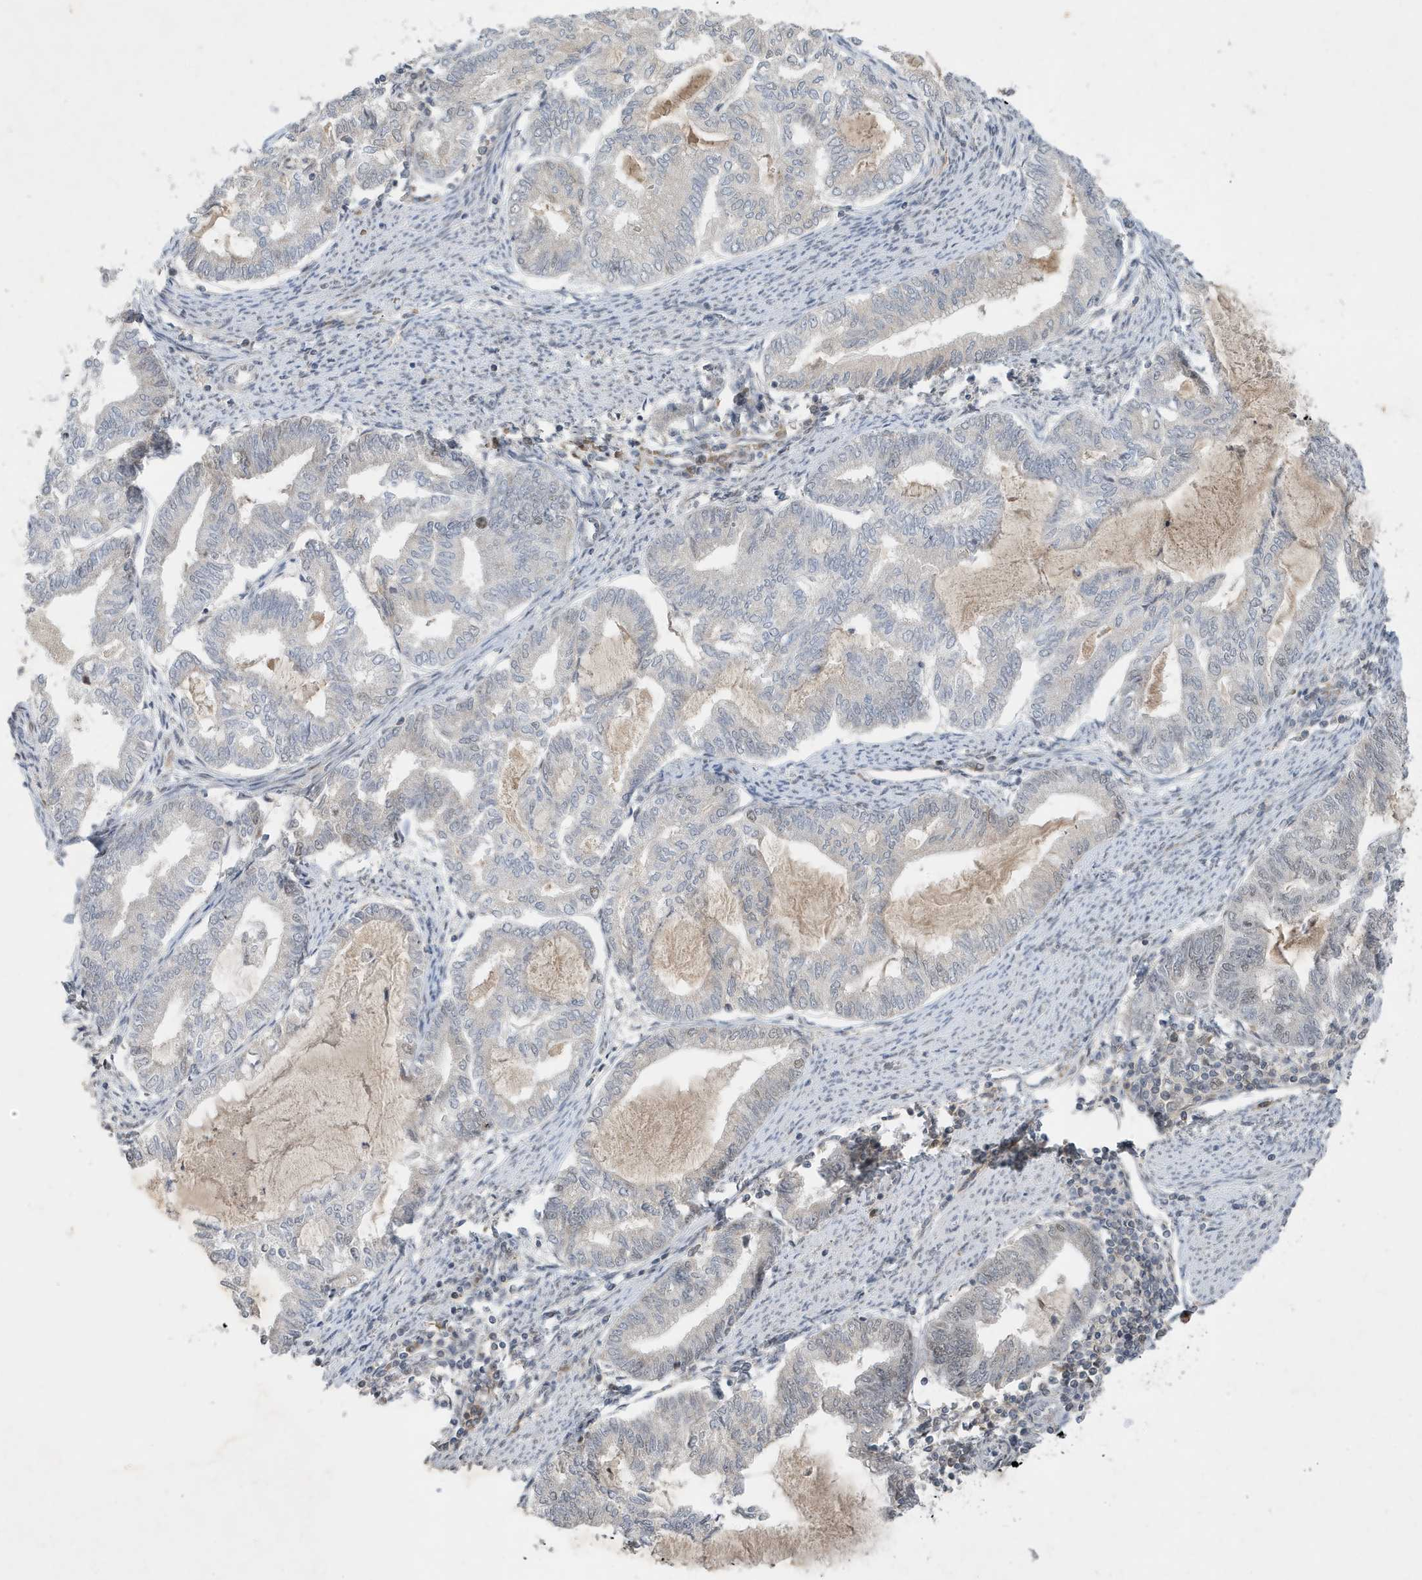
{"staining": {"intensity": "negative", "quantity": "none", "location": "none"}, "tissue": "endometrial cancer", "cell_type": "Tumor cells", "image_type": "cancer", "snomed": [{"axis": "morphology", "description": "Adenocarcinoma, NOS"}, {"axis": "topography", "description": "Endometrium"}], "caption": "Tumor cells show no significant positivity in endometrial cancer (adenocarcinoma). The staining was performed using DAB (3,3'-diaminobenzidine) to visualize the protein expression in brown, while the nuclei were stained in blue with hematoxylin (Magnification: 20x).", "gene": "MAST3", "patient": {"sex": "female", "age": 79}}